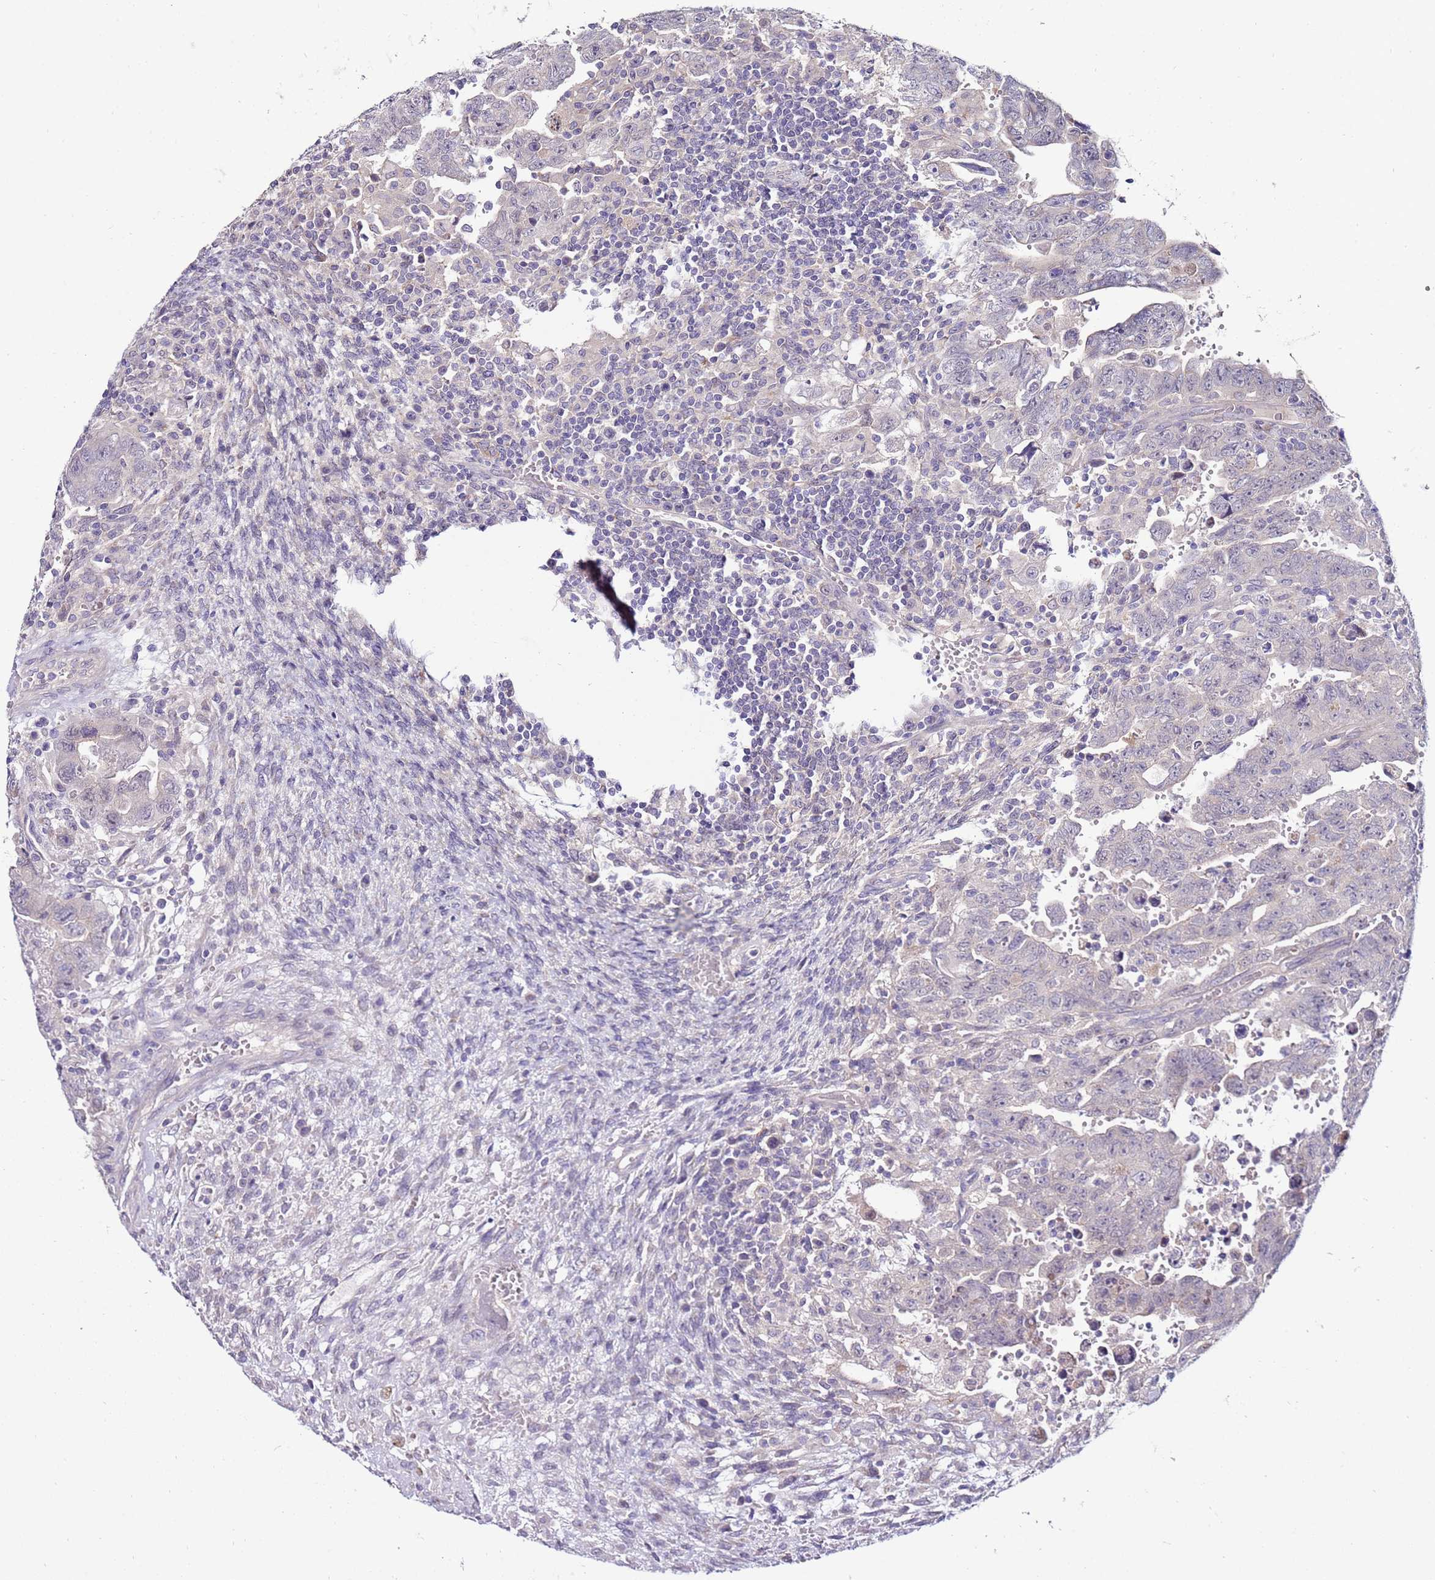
{"staining": {"intensity": "negative", "quantity": "none", "location": "none"}, "tissue": "testis cancer", "cell_type": "Tumor cells", "image_type": "cancer", "snomed": [{"axis": "morphology", "description": "Carcinoma, Embryonal, NOS"}, {"axis": "topography", "description": "Testis"}], "caption": "High power microscopy histopathology image of an immunohistochemistry micrograph of testis cancer, revealing no significant positivity in tumor cells.", "gene": "GPN3", "patient": {"sex": "male", "age": 28}}